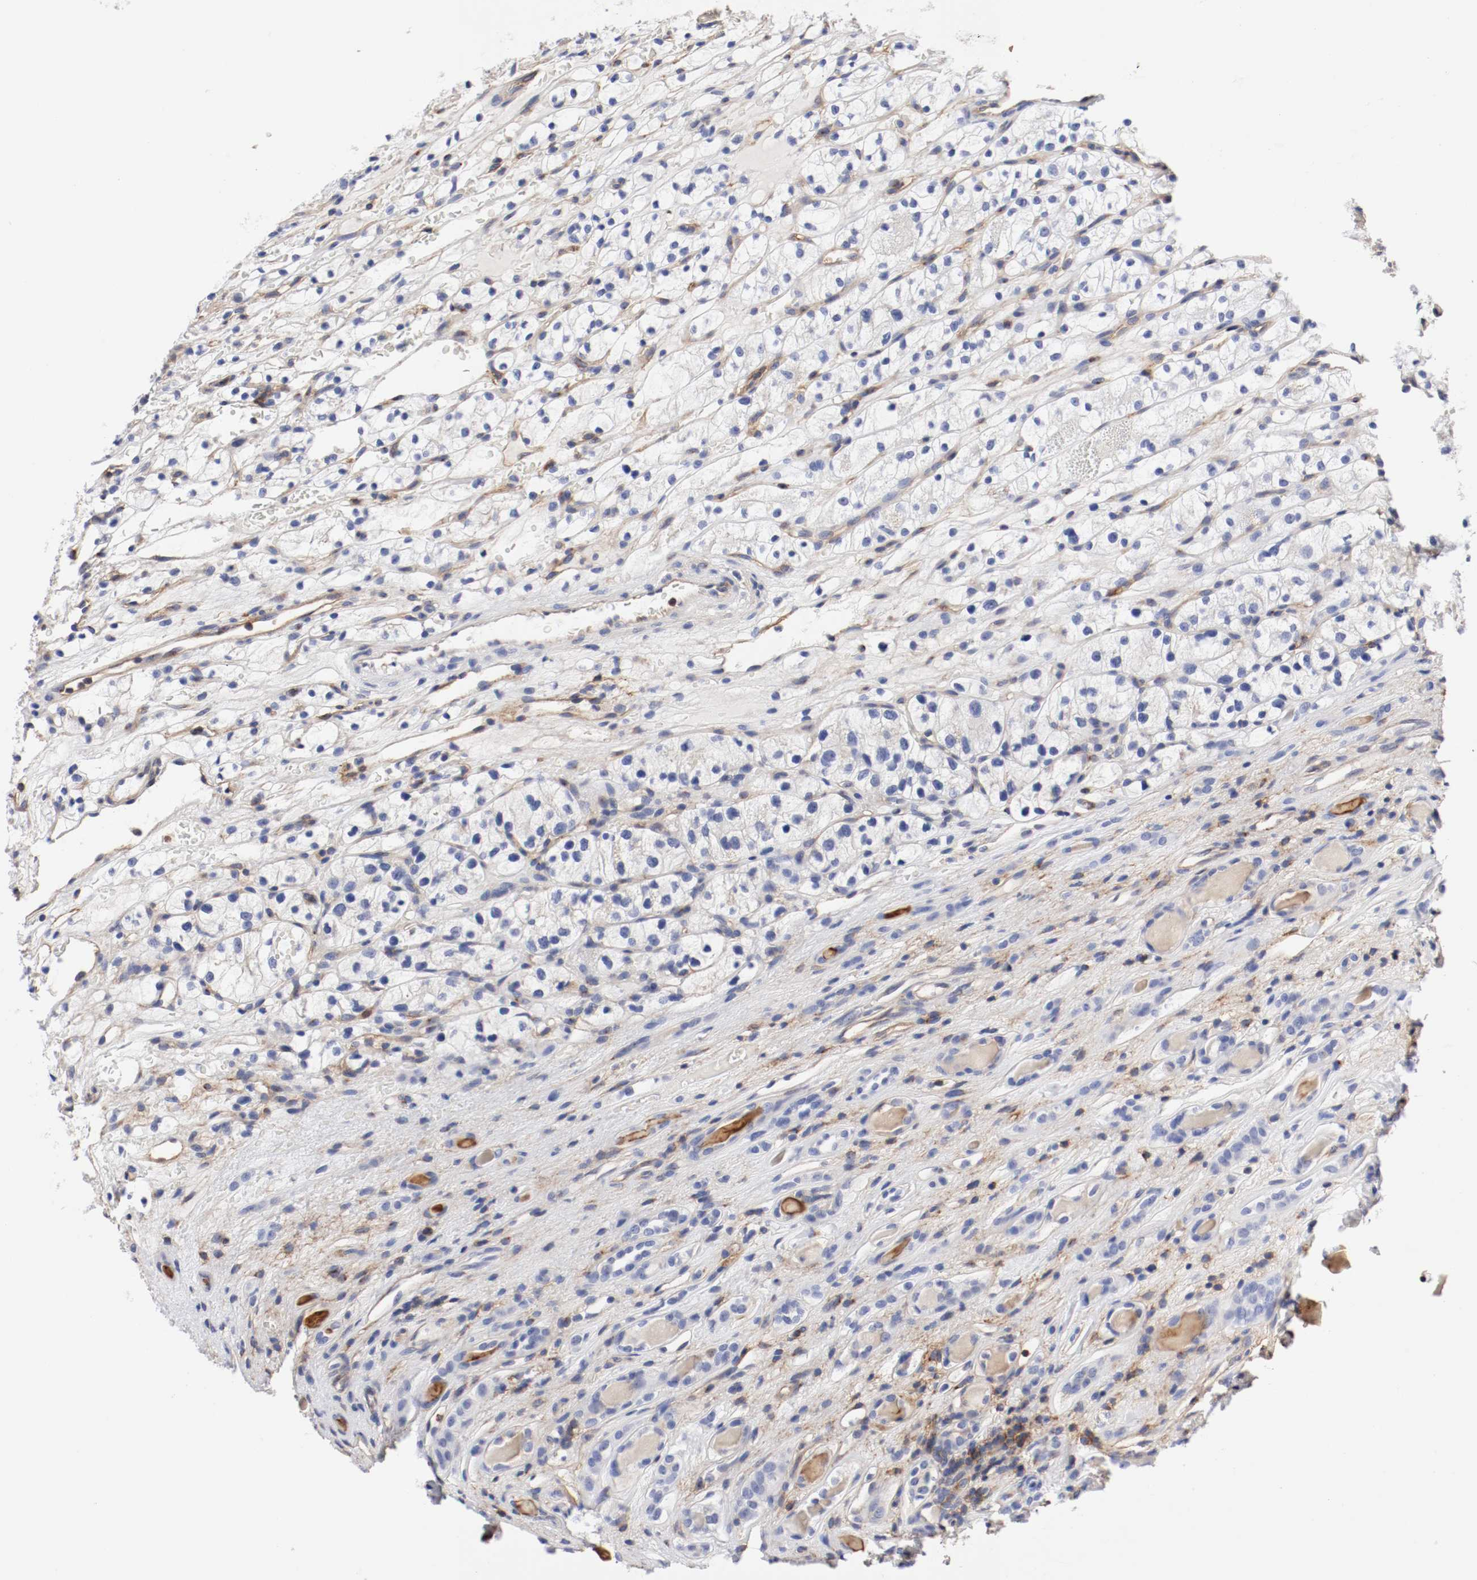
{"staining": {"intensity": "negative", "quantity": "none", "location": "none"}, "tissue": "renal cancer", "cell_type": "Tumor cells", "image_type": "cancer", "snomed": [{"axis": "morphology", "description": "Adenocarcinoma, NOS"}, {"axis": "topography", "description": "Kidney"}], "caption": "High power microscopy photomicrograph of an immunohistochemistry (IHC) histopathology image of adenocarcinoma (renal), revealing no significant expression in tumor cells.", "gene": "IFITM1", "patient": {"sex": "female", "age": 60}}